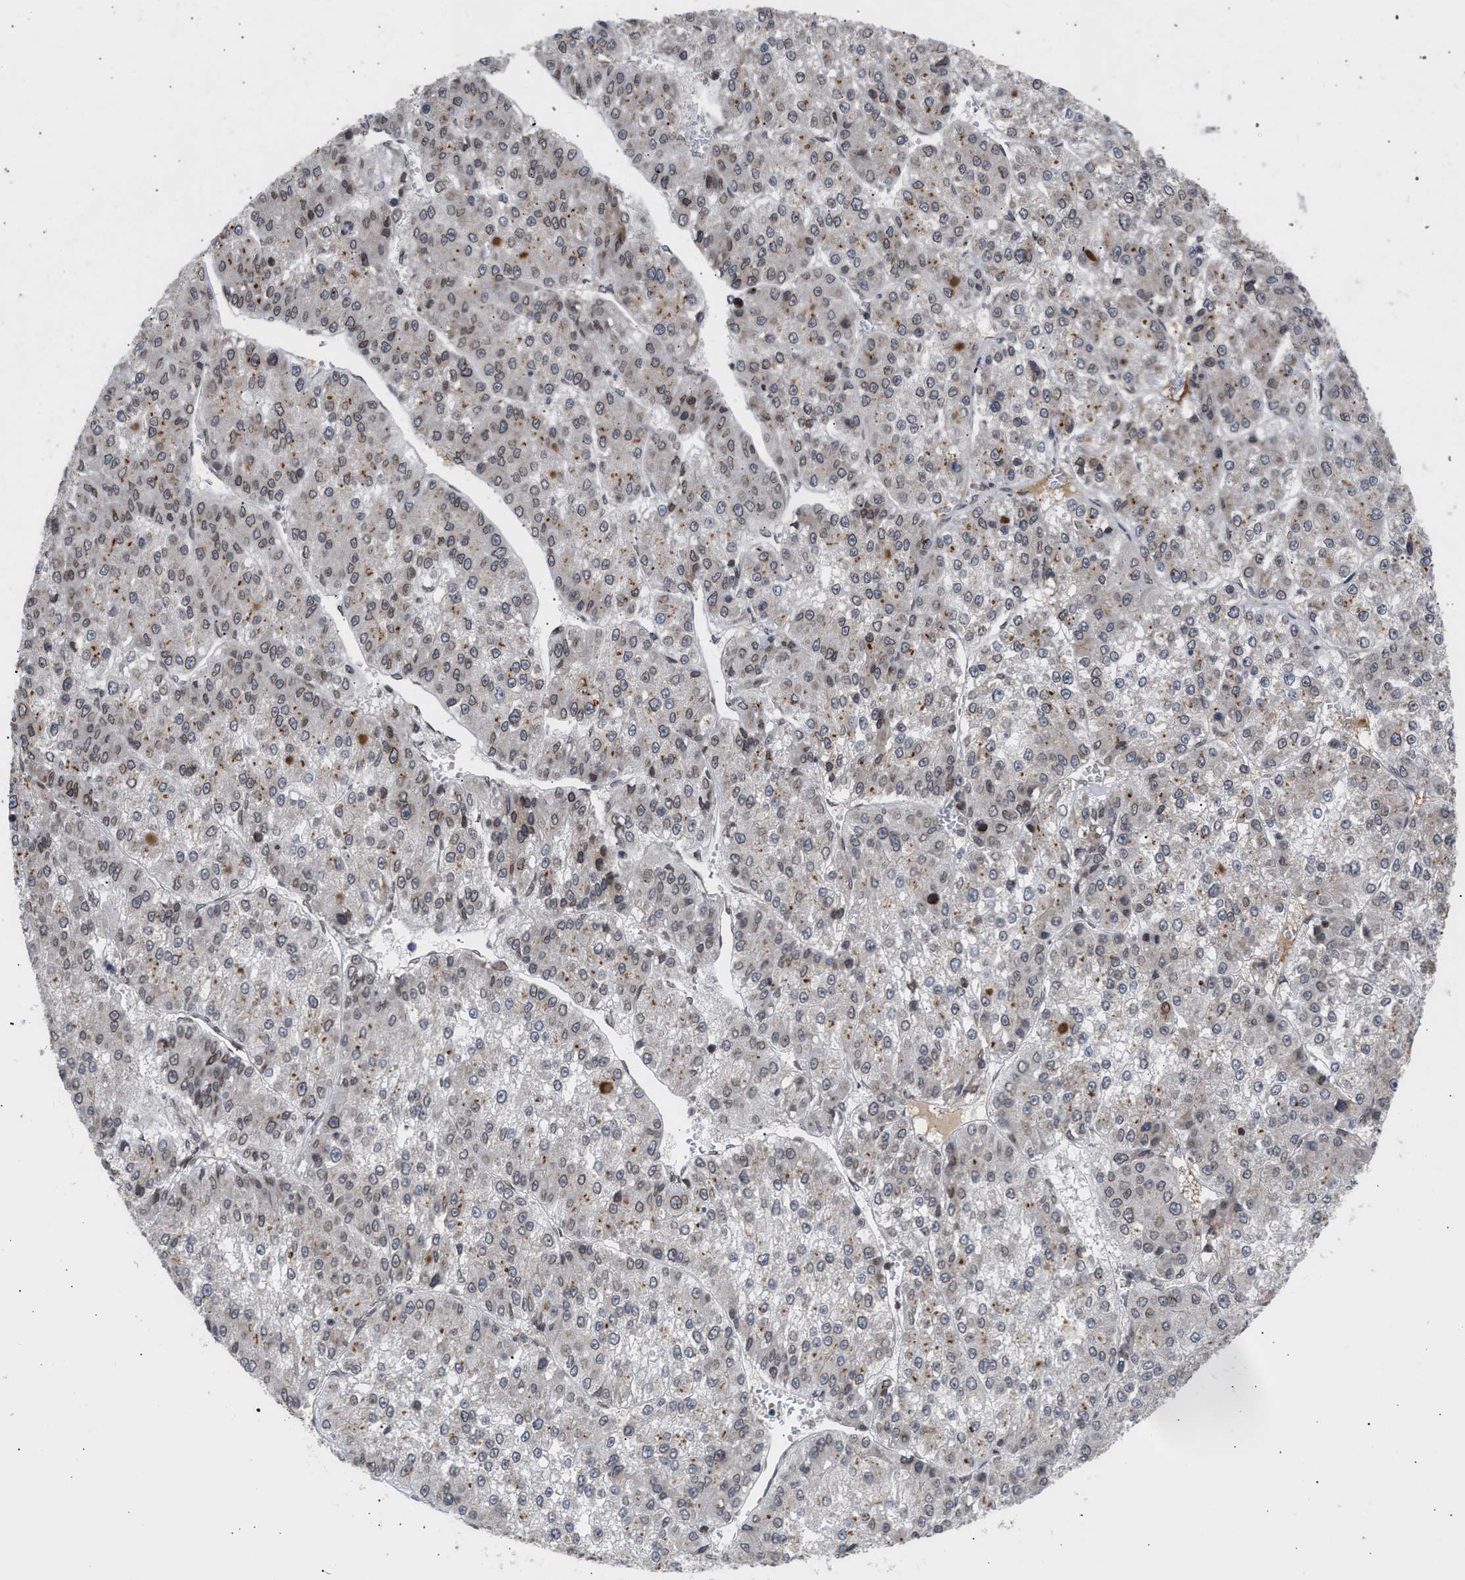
{"staining": {"intensity": "weak", "quantity": "25%-75%", "location": "cytoplasmic/membranous,nuclear"}, "tissue": "liver cancer", "cell_type": "Tumor cells", "image_type": "cancer", "snomed": [{"axis": "morphology", "description": "Carcinoma, Hepatocellular, NOS"}, {"axis": "topography", "description": "Liver"}], "caption": "This micrograph displays hepatocellular carcinoma (liver) stained with immunohistochemistry to label a protein in brown. The cytoplasmic/membranous and nuclear of tumor cells show weak positivity for the protein. Nuclei are counter-stained blue.", "gene": "NUP62", "patient": {"sex": "female", "age": 73}}